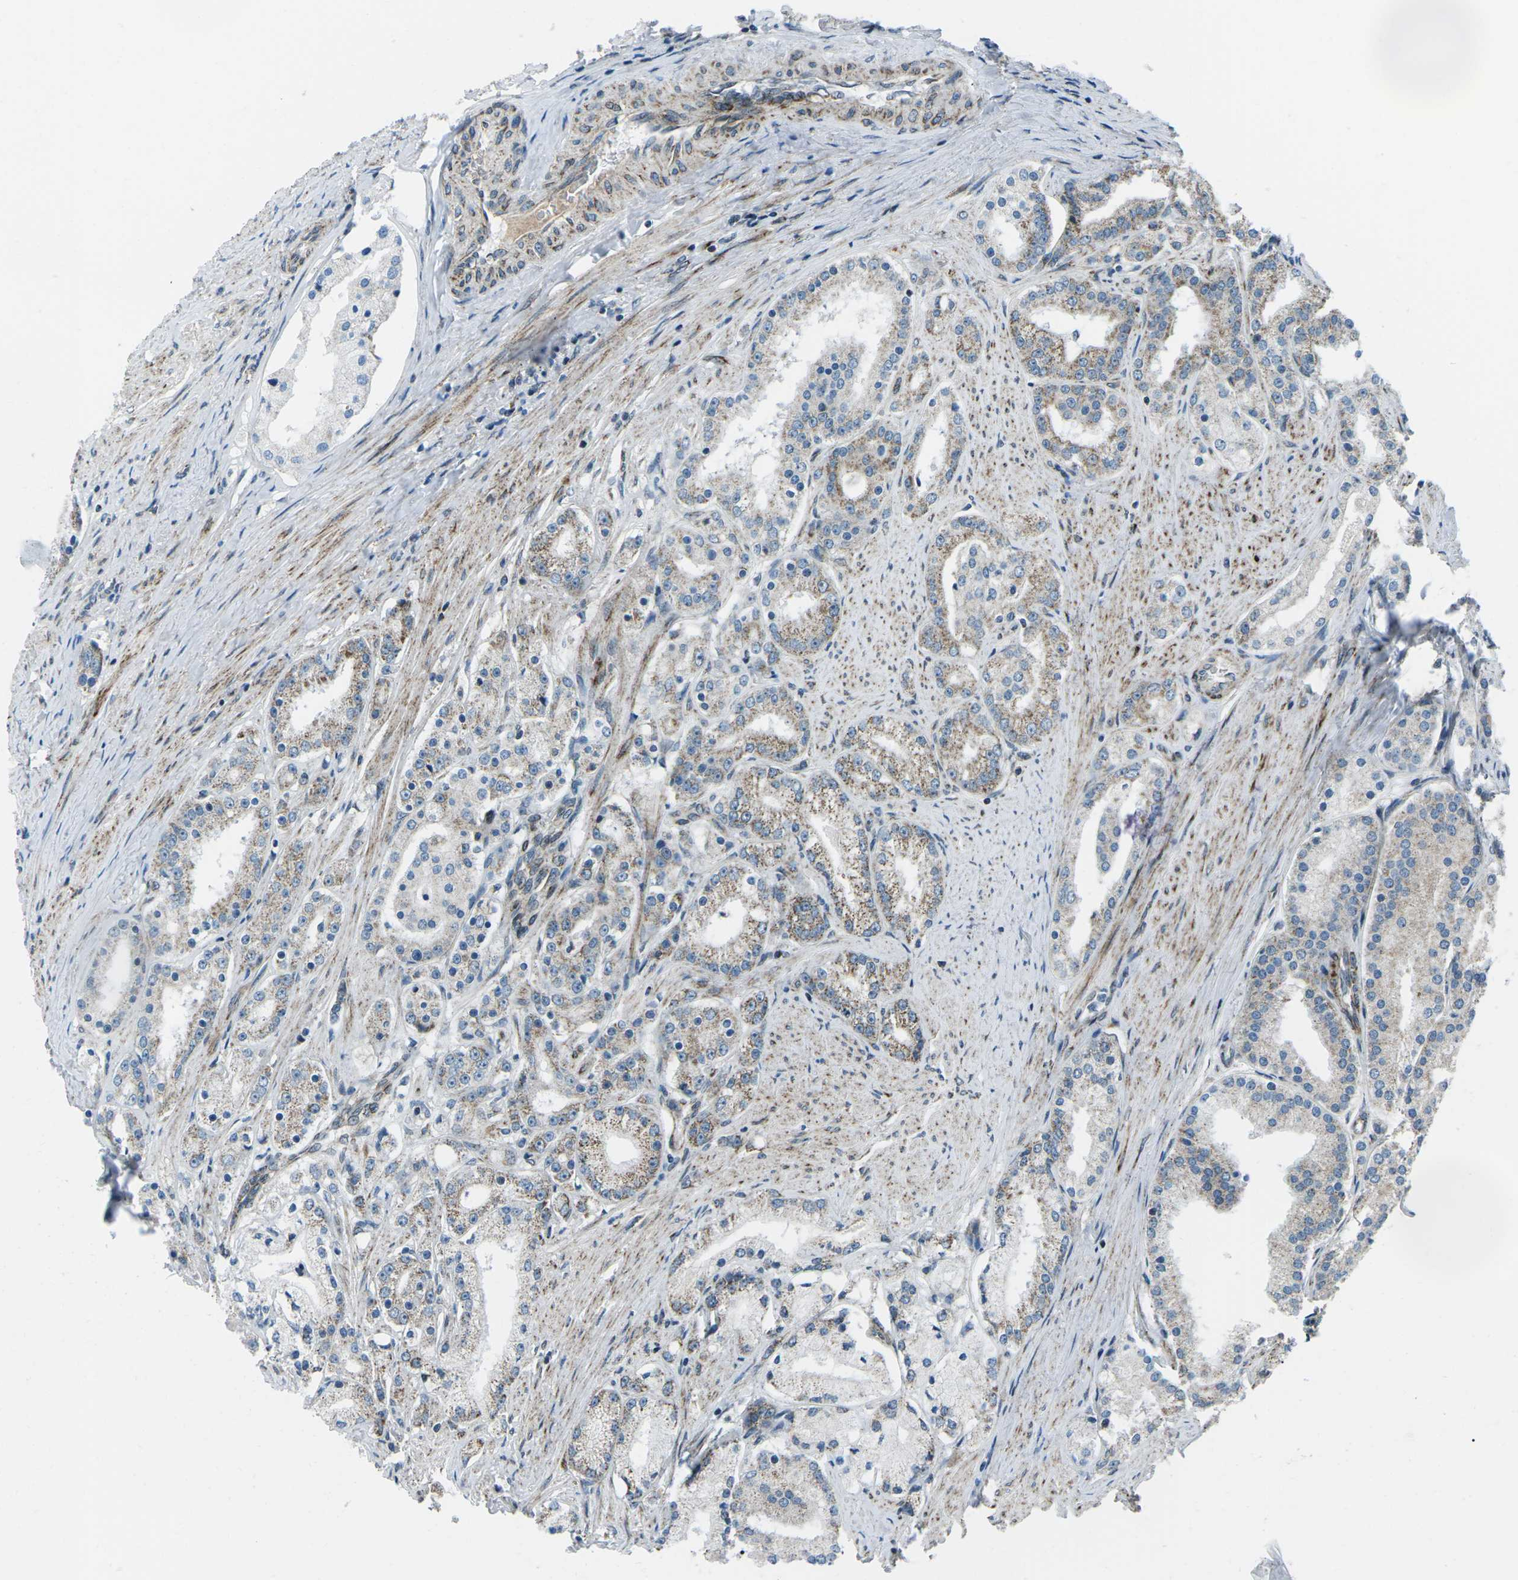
{"staining": {"intensity": "moderate", "quantity": "25%-75%", "location": "cytoplasmic/membranous"}, "tissue": "prostate cancer", "cell_type": "Tumor cells", "image_type": "cancer", "snomed": [{"axis": "morphology", "description": "Adenocarcinoma, Low grade"}, {"axis": "topography", "description": "Prostate"}], "caption": "Prostate adenocarcinoma (low-grade) stained with IHC displays moderate cytoplasmic/membranous positivity in approximately 25%-75% of tumor cells.", "gene": "RFESD", "patient": {"sex": "male", "age": 63}}